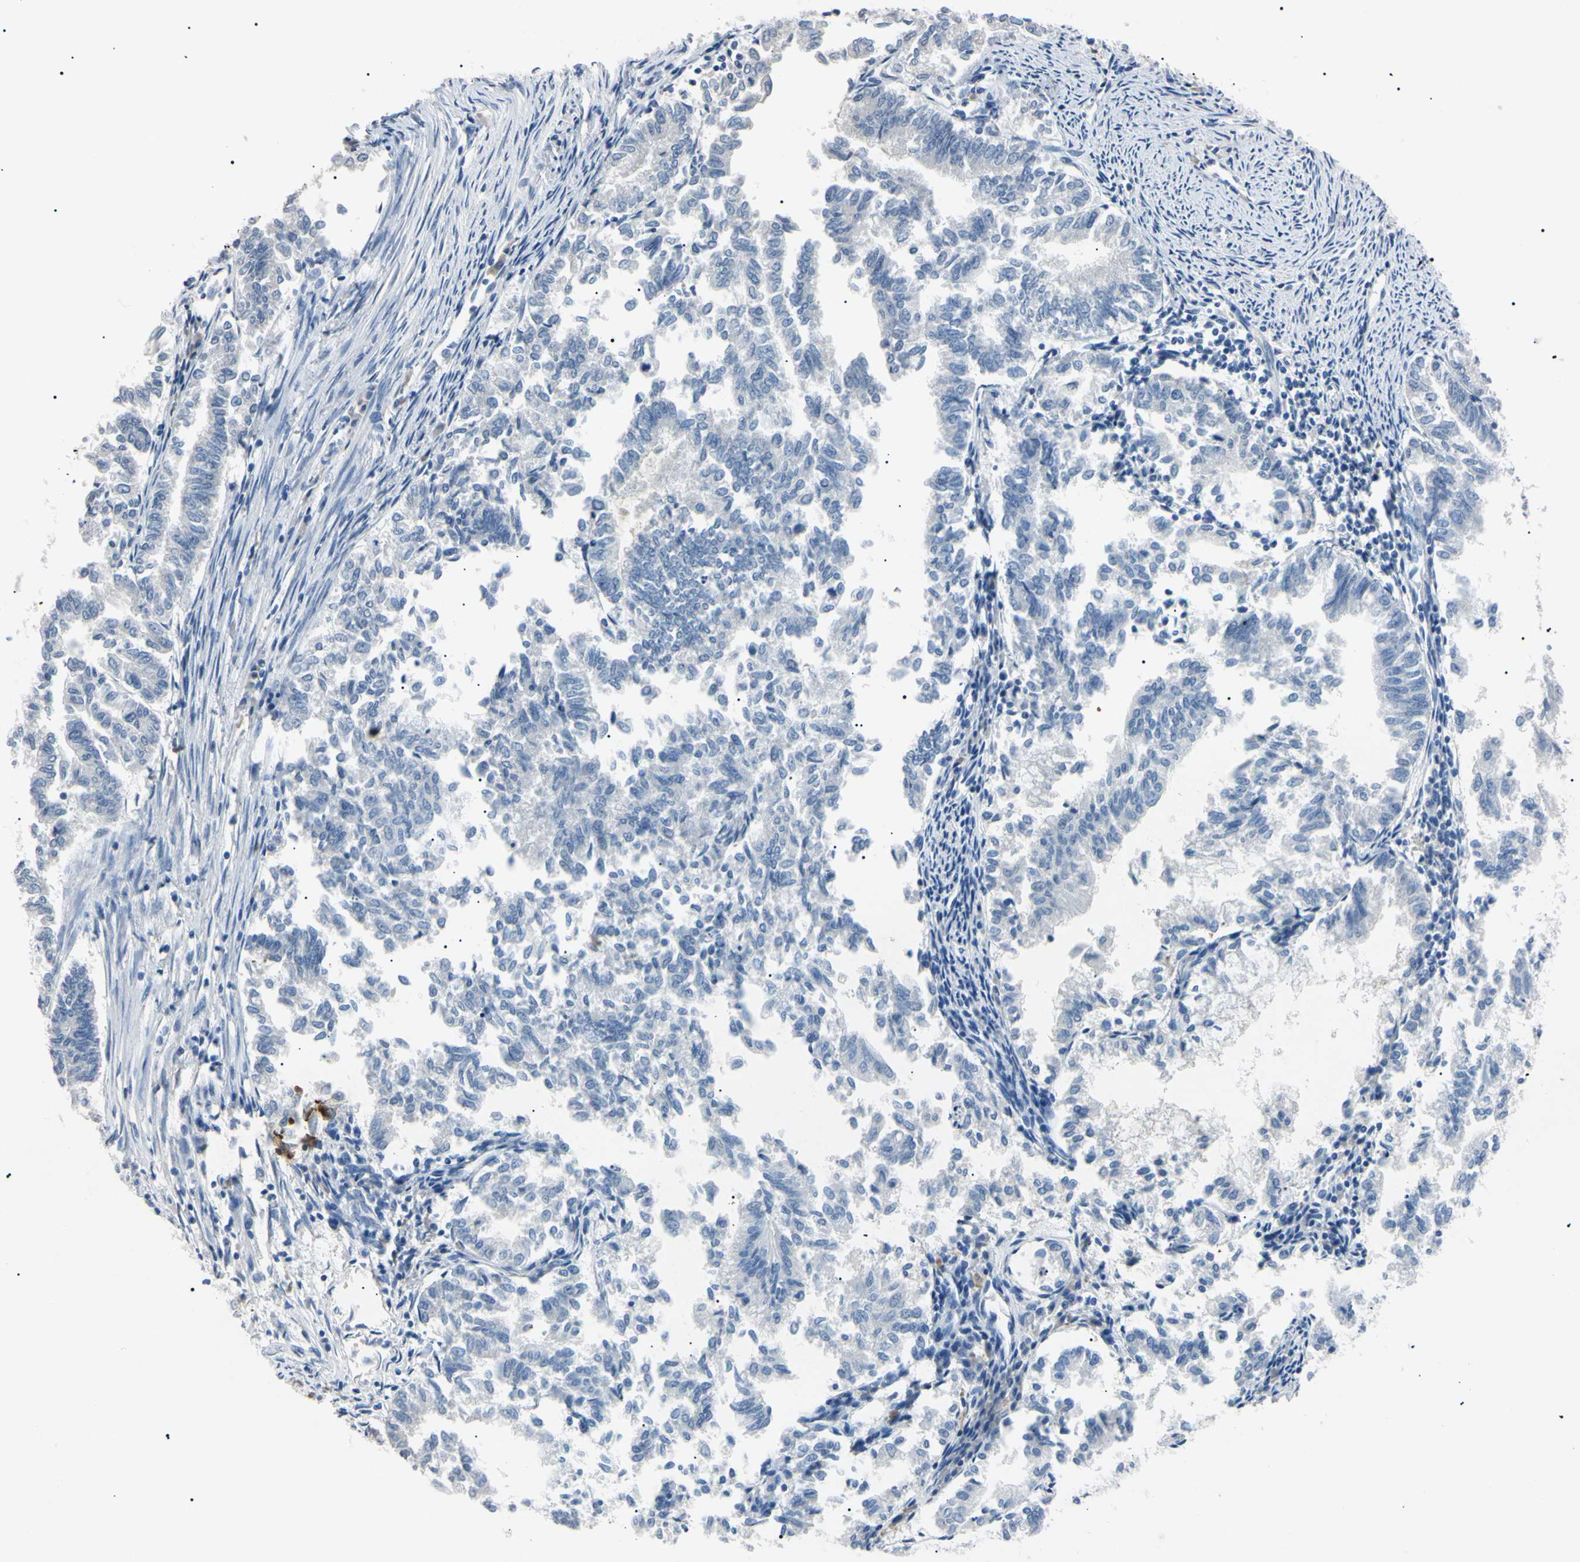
{"staining": {"intensity": "negative", "quantity": "none", "location": "none"}, "tissue": "endometrial cancer", "cell_type": "Tumor cells", "image_type": "cancer", "snomed": [{"axis": "morphology", "description": "Necrosis, NOS"}, {"axis": "morphology", "description": "Adenocarcinoma, NOS"}, {"axis": "topography", "description": "Endometrium"}], "caption": "Tumor cells show no significant protein staining in endometrial cancer (adenocarcinoma). The staining is performed using DAB (3,3'-diaminobenzidine) brown chromogen with nuclei counter-stained in using hematoxylin.", "gene": "CGB3", "patient": {"sex": "female", "age": 79}}